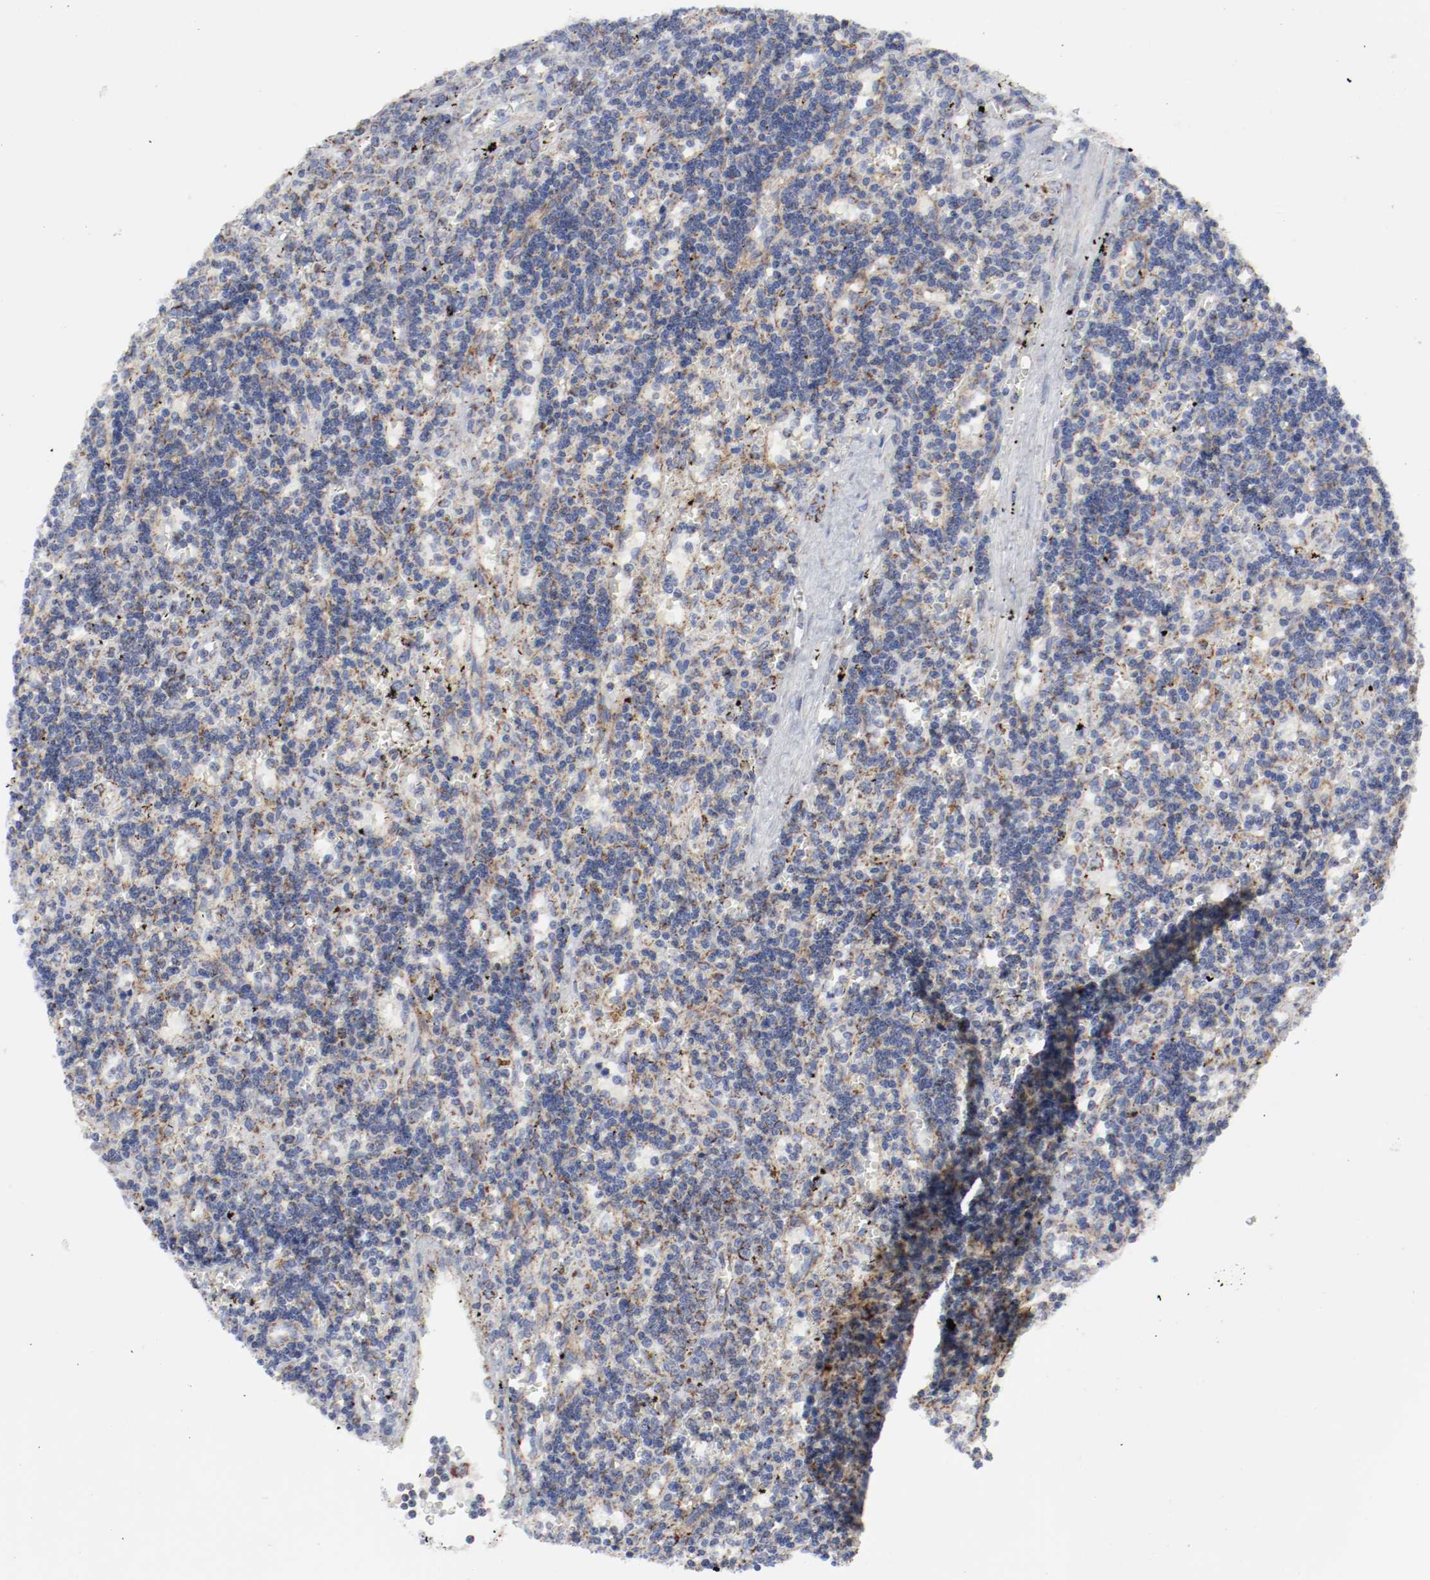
{"staining": {"intensity": "moderate", "quantity": "<25%", "location": "cytoplasmic/membranous"}, "tissue": "lymphoma", "cell_type": "Tumor cells", "image_type": "cancer", "snomed": [{"axis": "morphology", "description": "Malignant lymphoma, non-Hodgkin's type, Low grade"}, {"axis": "topography", "description": "Spleen"}], "caption": "A brown stain labels moderate cytoplasmic/membranous expression of a protein in human lymphoma tumor cells.", "gene": "AFG3L2", "patient": {"sex": "male", "age": 60}}